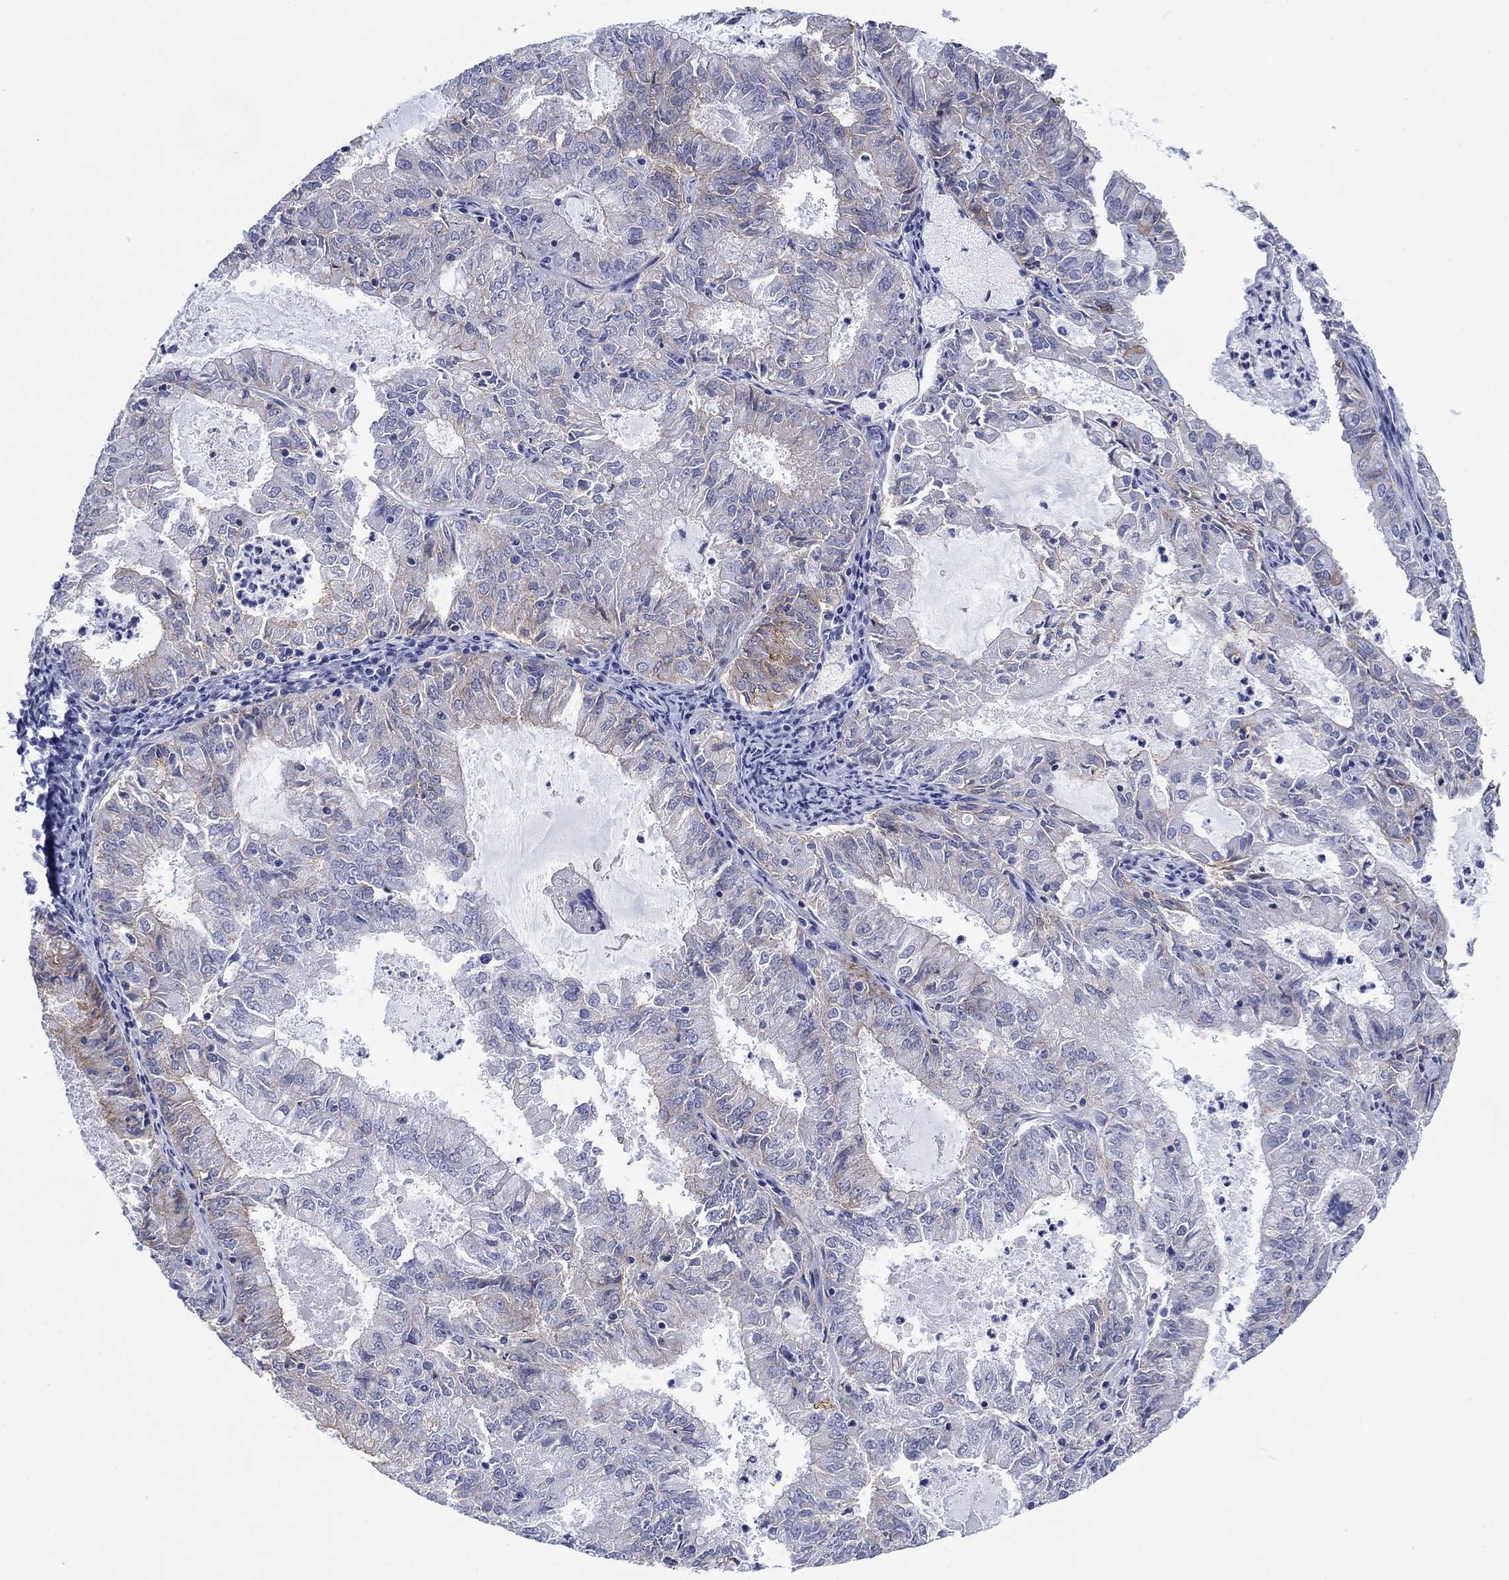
{"staining": {"intensity": "weak", "quantity": "<25%", "location": "cytoplasmic/membranous"}, "tissue": "endometrial cancer", "cell_type": "Tumor cells", "image_type": "cancer", "snomed": [{"axis": "morphology", "description": "Adenocarcinoma, NOS"}, {"axis": "topography", "description": "Endometrium"}], "caption": "Immunohistochemistry (IHC) of human endometrial cancer exhibits no staining in tumor cells. (DAB IHC visualized using brightfield microscopy, high magnification).", "gene": "ATP1B1", "patient": {"sex": "female", "age": 57}}